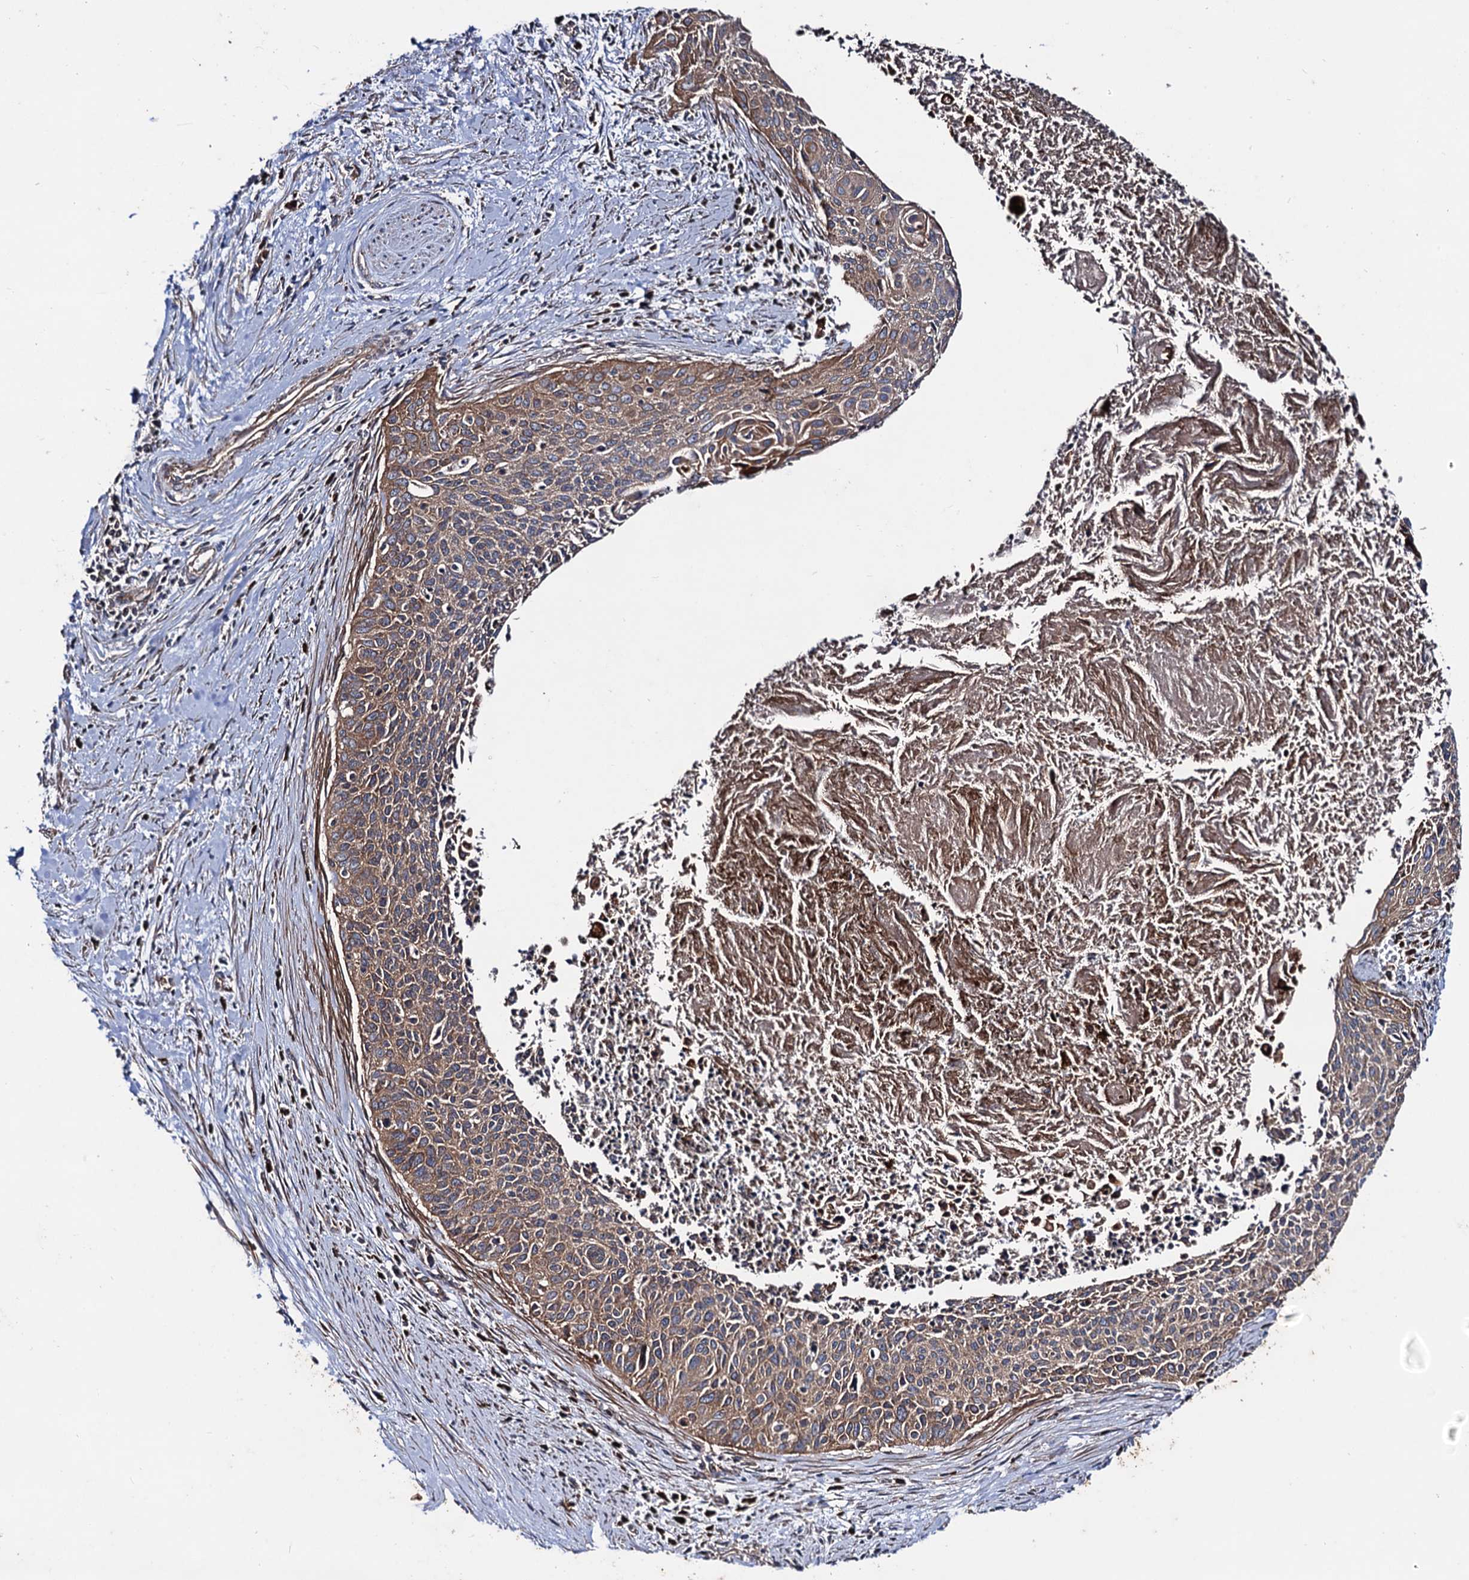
{"staining": {"intensity": "moderate", "quantity": ">75%", "location": "cytoplasmic/membranous"}, "tissue": "cervical cancer", "cell_type": "Tumor cells", "image_type": "cancer", "snomed": [{"axis": "morphology", "description": "Squamous cell carcinoma, NOS"}, {"axis": "topography", "description": "Cervix"}], "caption": "Moderate cytoplasmic/membranous expression for a protein is identified in approximately >75% of tumor cells of cervical cancer (squamous cell carcinoma) using immunohistochemistry (IHC).", "gene": "DYDC1", "patient": {"sex": "female", "age": 55}}